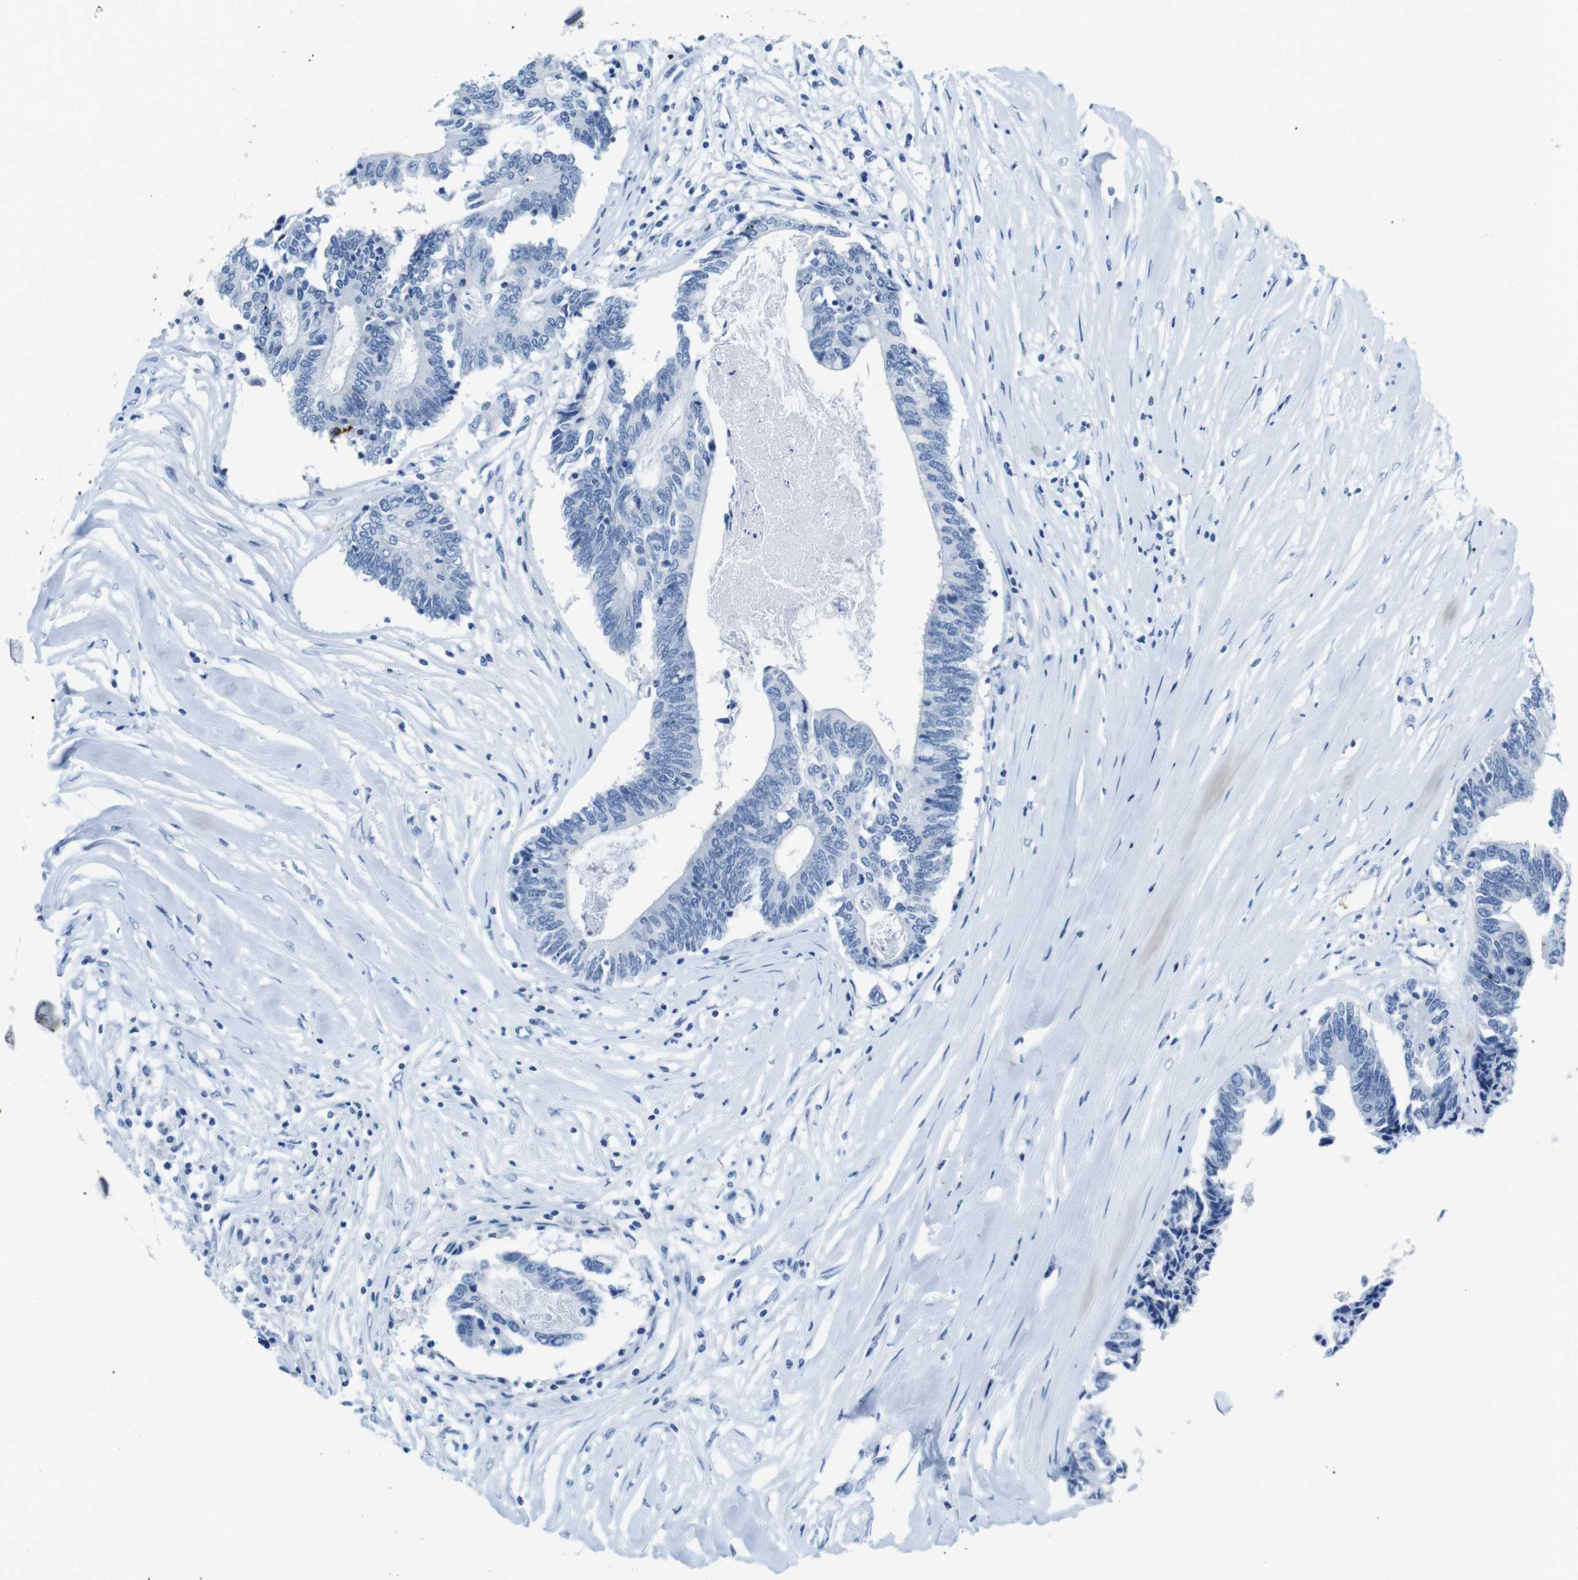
{"staining": {"intensity": "negative", "quantity": "none", "location": "none"}, "tissue": "colorectal cancer", "cell_type": "Tumor cells", "image_type": "cancer", "snomed": [{"axis": "morphology", "description": "Adenocarcinoma, NOS"}, {"axis": "topography", "description": "Rectum"}], "caption": "IHC photomicrograph of colorectal cancer stained for a protein (brown), which shows no positivity in tumor cells. (Brightfield microscopy of DAB immunohistochemistry at high magnification).", "gene": "TFAP2C", "patient": {"sex": "male", "age": 63}}